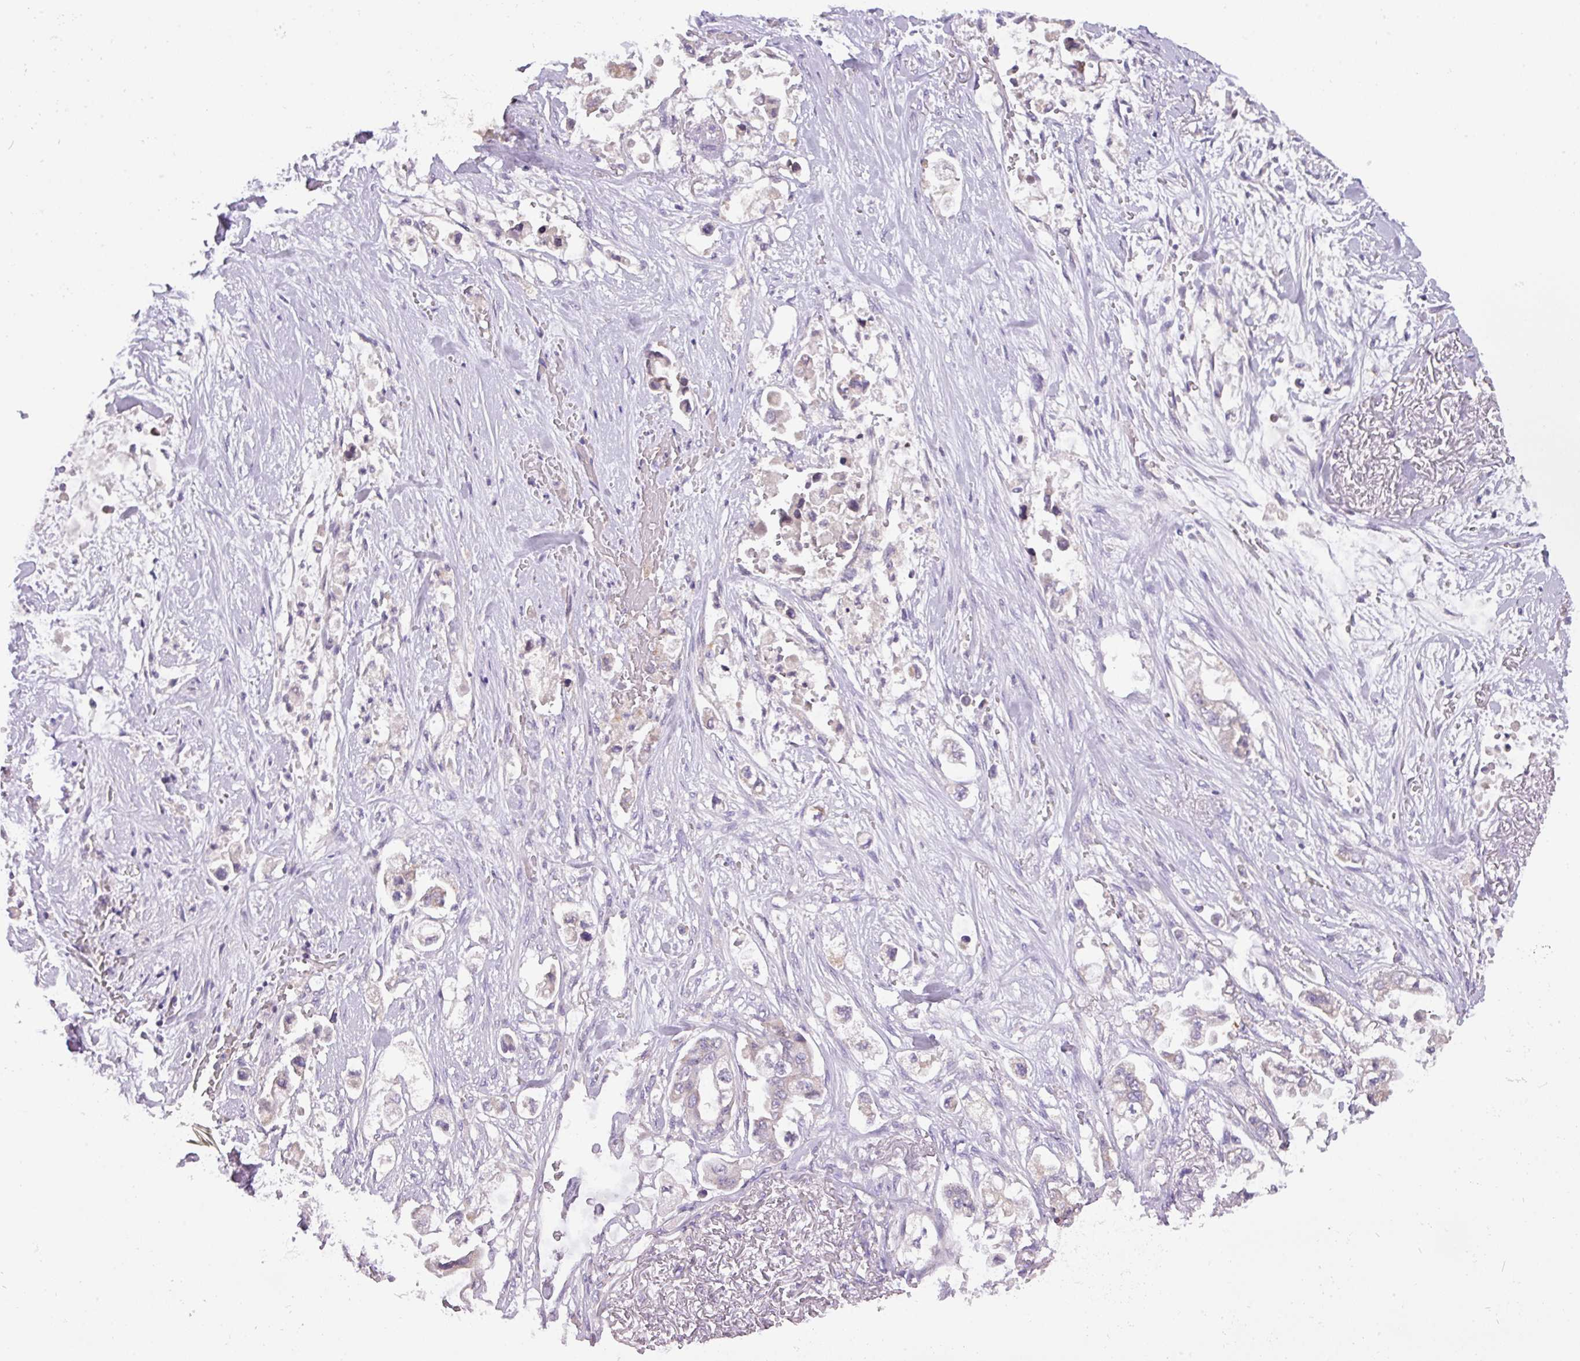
{"staining": {"intensity": "weak", "quantity": "<25%", "location": "cytoplasmic/membranous"}, "tissue": "stomach cancer", "cell_type": "Tumor cells", "image_type": "cancer", "snomed": [{"axis": "morphology", "description": "Adenocarcinoma, NOS"}, {"axis": "topography", "description": "Stomach"}], "caption": "Stomach adenocarcinoma stained for a protein using immunohistochemistry shows no positivity tumor cells.", "gene": "ZNF394", "patient": {"sex": "male", "age": 62}}